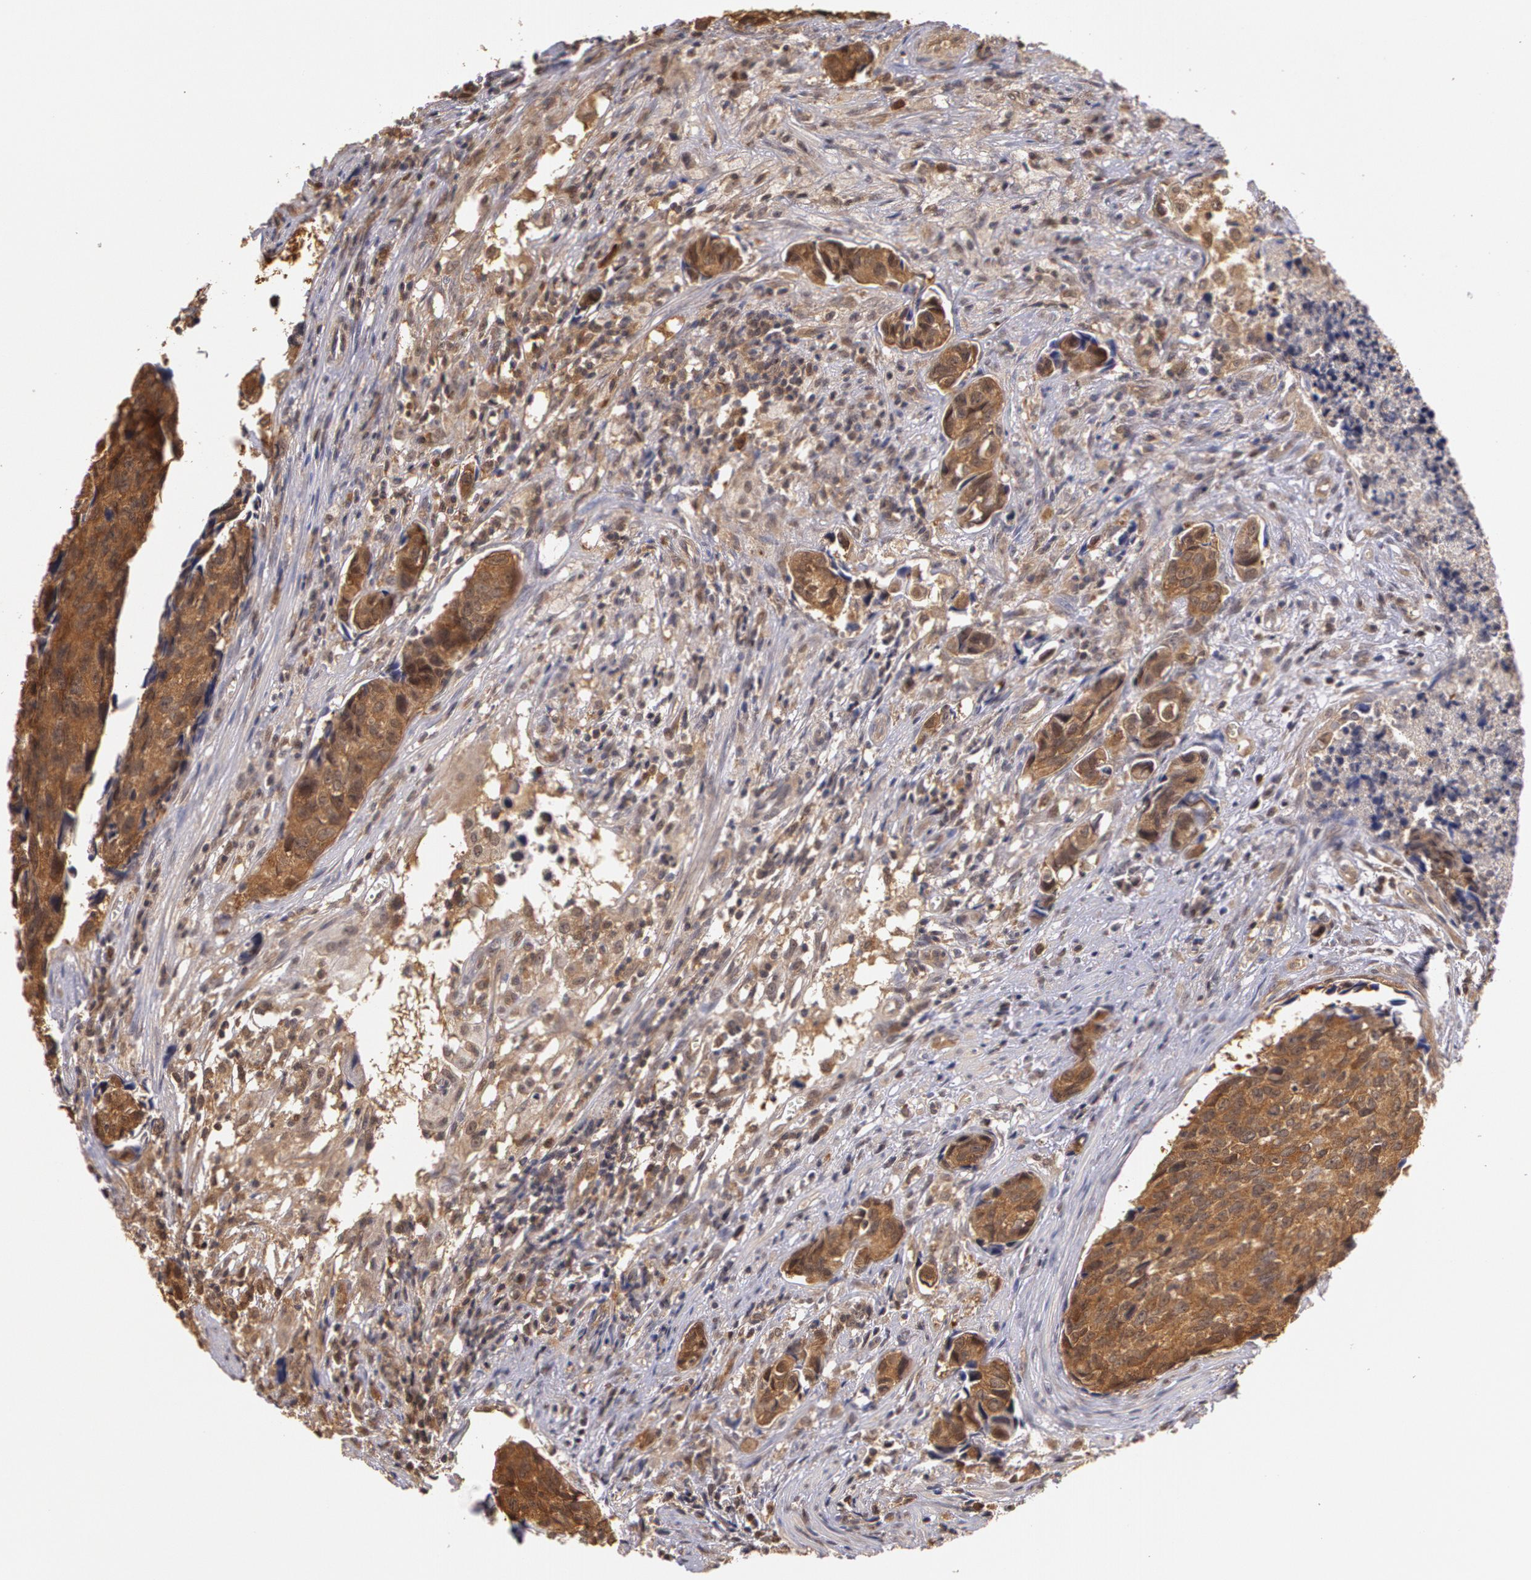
{"staining": {"intensity": "moderate", "quantity": ">75%", "location": "cytoplasmic/membranous"}, "tissue": "urothelial cancer", "cell_type": "Tumor cells", "image_type": "cancer", "snomed": [{"axis": "morphology", "description": "Urothelial carcinoma, High grade"}, {"axis": "topography", "description": "Urinary bladder"}], "caption": "A high-resolution histopathology image shows immunohistochemistry staining of urothelial cancer, which demonstrates moderate cytoplasmic/membranous positivity in about >75% of tumor cells.", "gene": "AHSA1", "patient": {"sex": "male", "age": 81}}